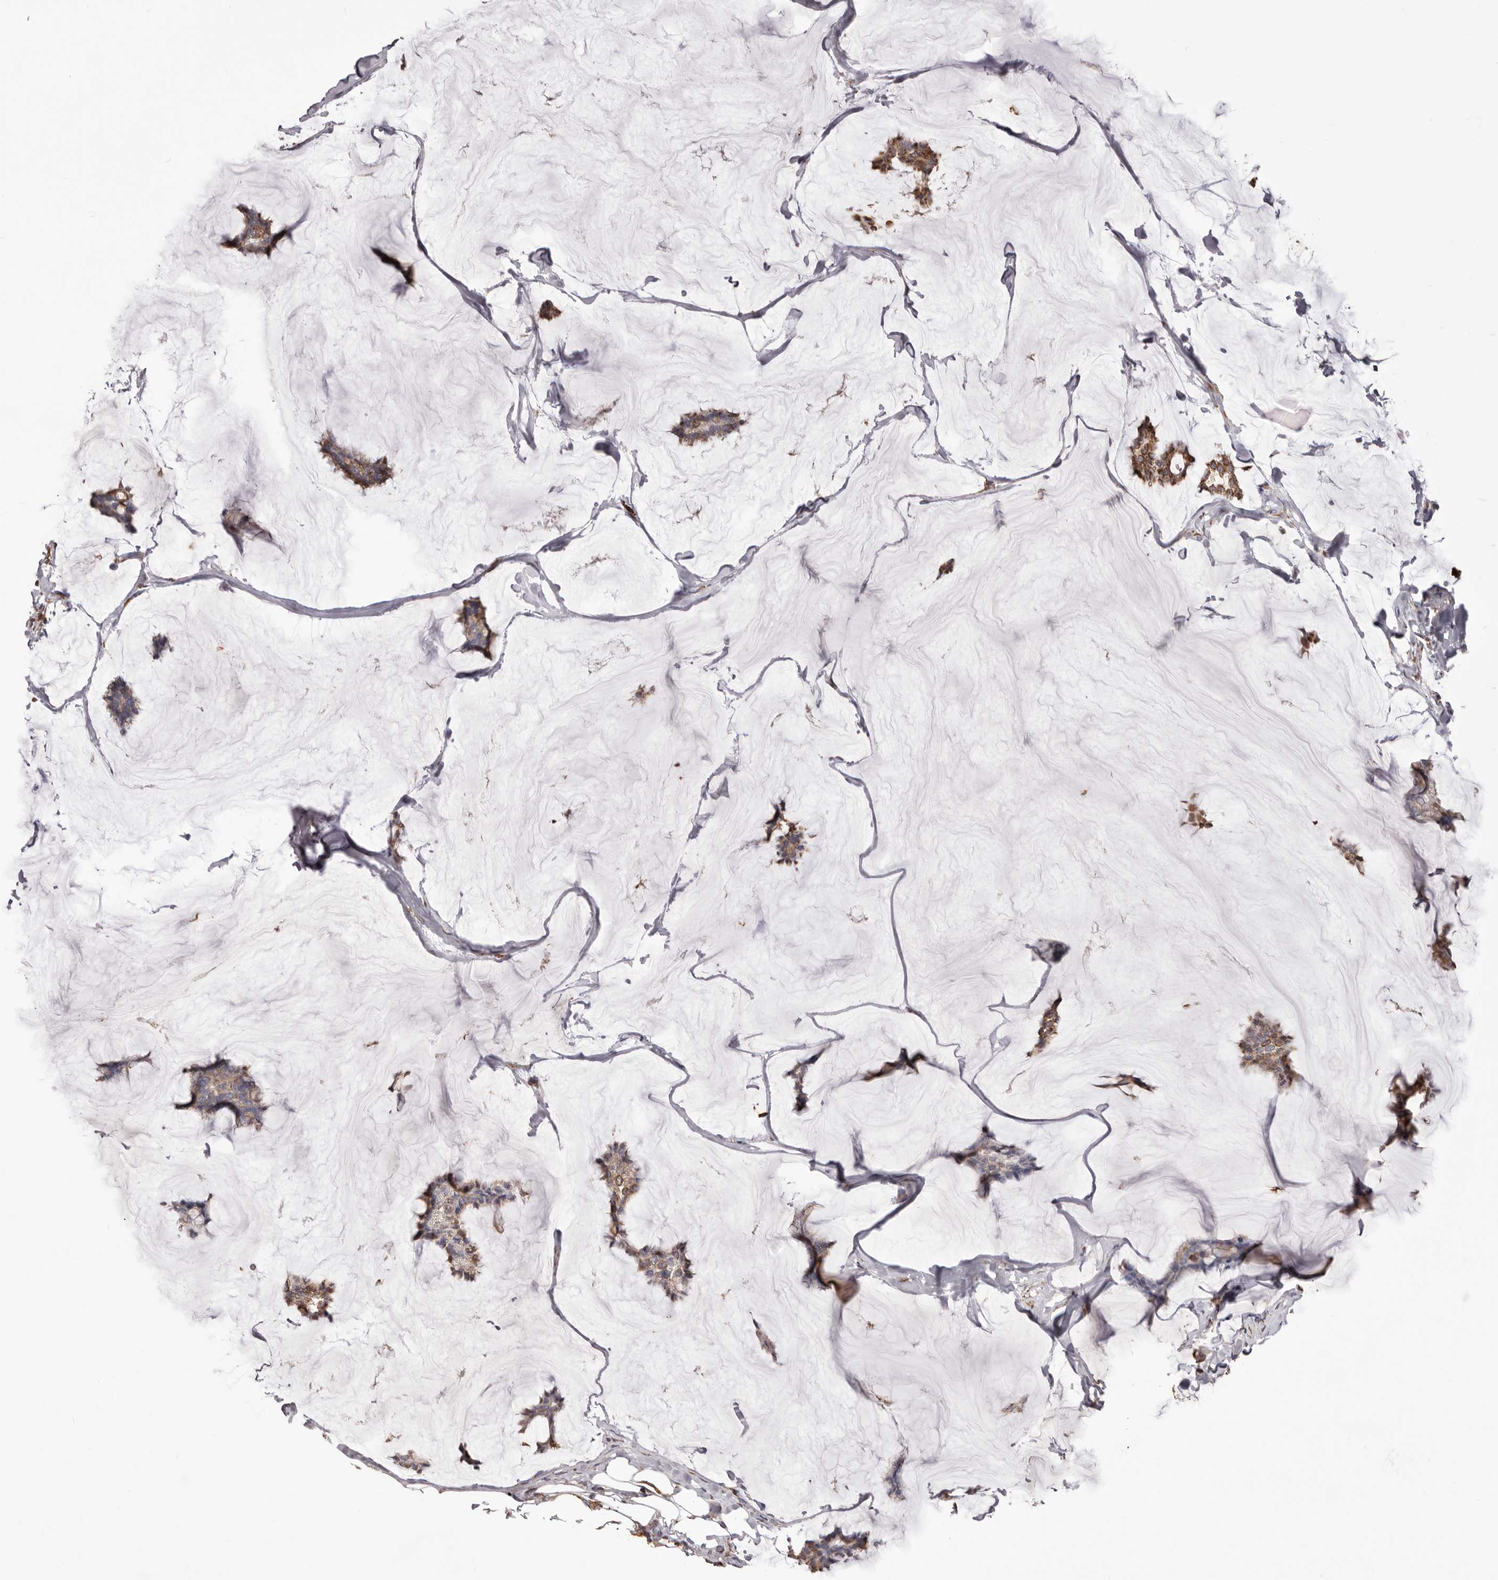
{"staining": {"intensity": "moderate", "quantity": ">75%", "location": "cytoplasmic/membranous"}, "tissue": "breast cancer", "cell_type": "Tumor cells", "image_type": "cancer", "snomed": [{"axis": "morphology", "description": "Duct carcinoma"}, {"axis": "topography", "description": "Breast"}], "caption": "Immunohistochemical staining of human intraductal carcinoma (breast) reveals medium levels of moderate cytoplasmic/membranous protein expression in approximately >75% of tumor cells. The staining was performed using DAB, with brown indicating positive protein expression. Nuclei are stained blue with hematoxylin.", "gene": "QRSL1", "patient": {"sex": "female", "age": 93}}